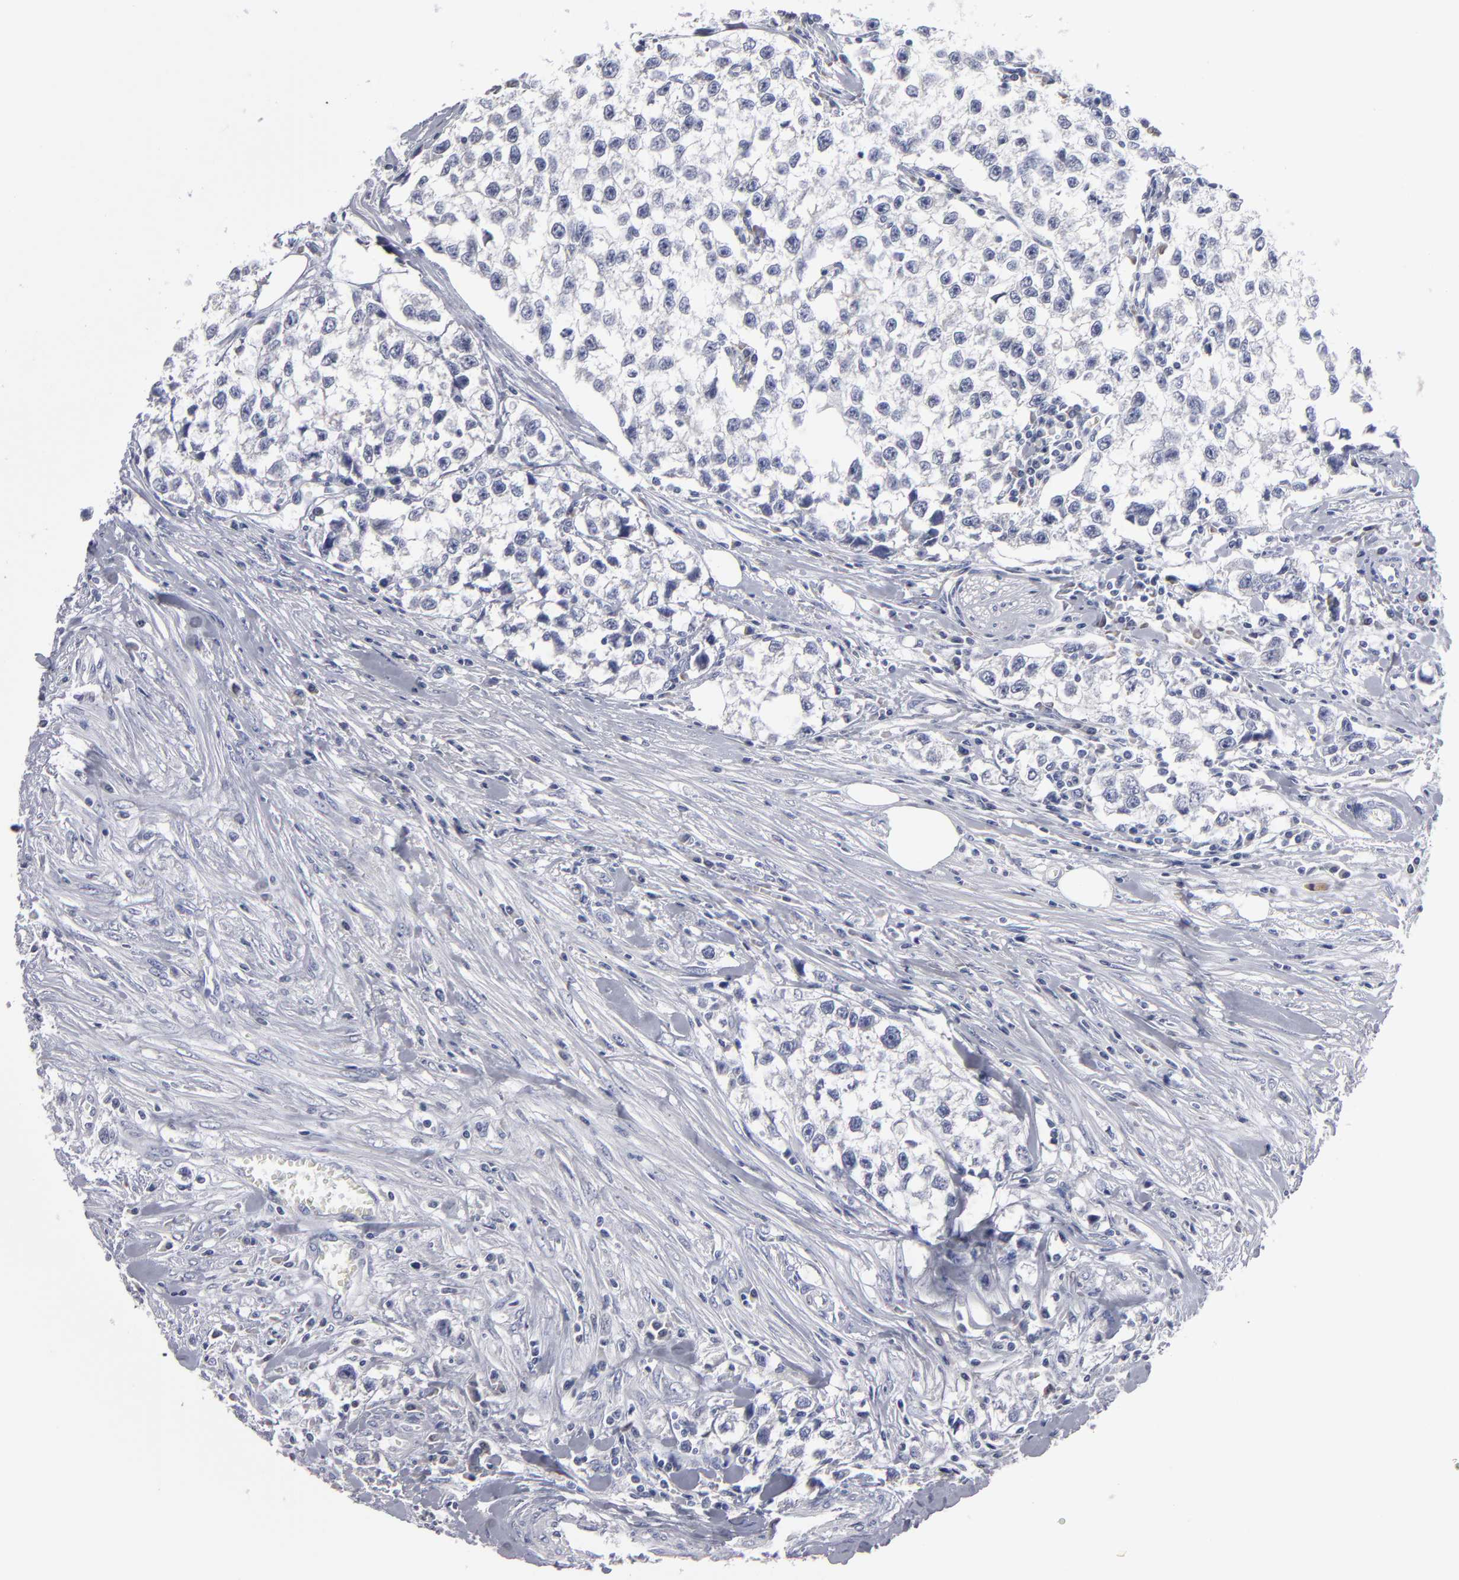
{"staining": {"intensity": "negative", "quantity": "none", "location": "none"}, "tissue": "testis cancer", "cell_type": "Tumor cells", "image_type": "cancer", "snomed": [{"axis": "morphology", "description": "Seminoma, NOS"}, {"axis": "morphology", "description": "Carcinoma, Embryonal, NOS"}, {"axis": "topography", "description": "Testis"}], "caption": "The micrograph shows no significant expression in tumor cells of testis cancer (embryonal carcinoma). (Immunohistochemistry (ihc), brightfield microscopy, high magnification).", "gene": "CCDC80", "patient": {"sex": "male", "age": 30}}